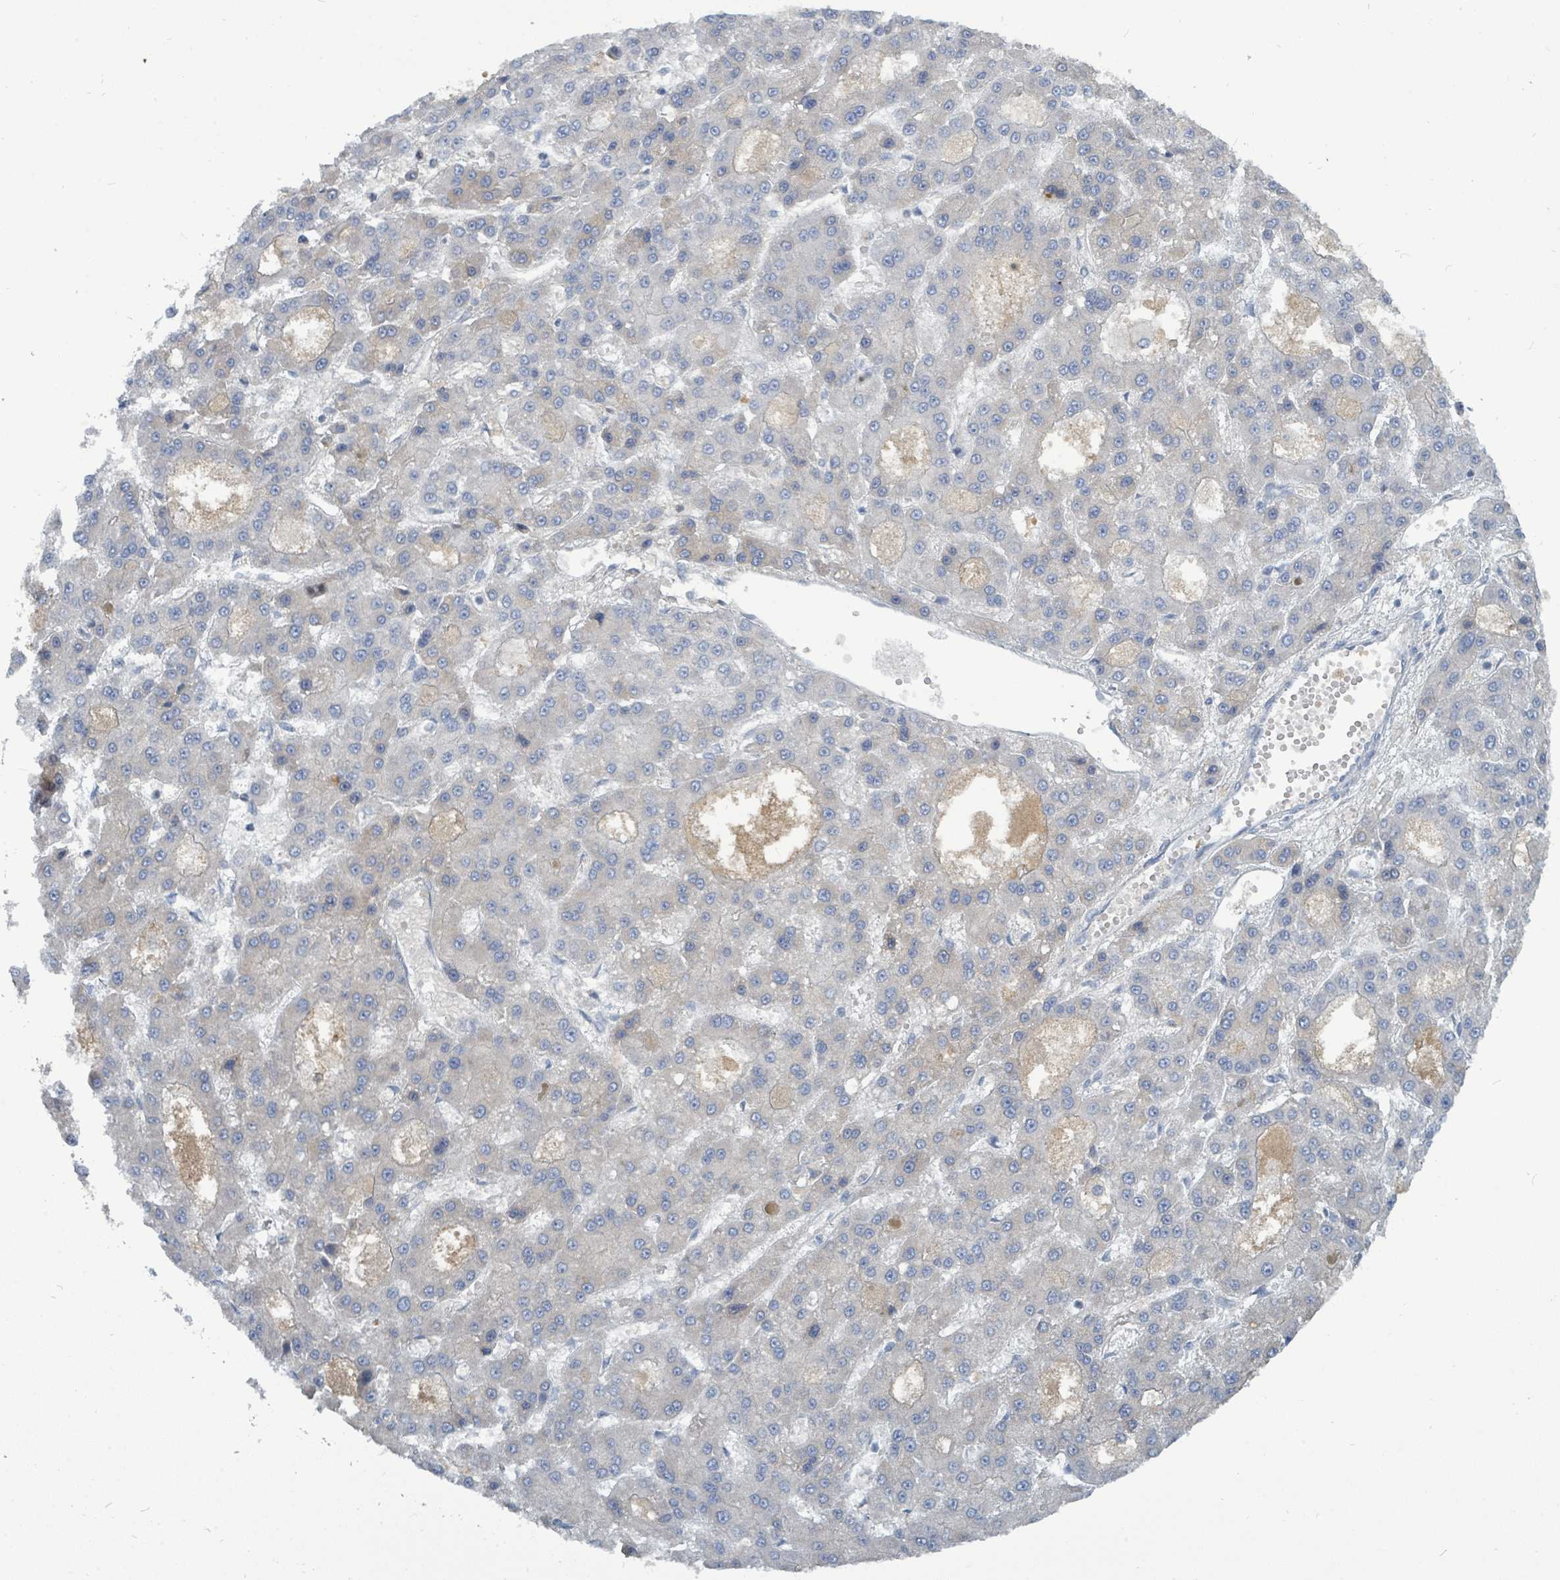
{"staining": {"intensity": "negative", "quantity": "none", "location": "none"}, "tissue": "liver cancer", "cell_type": "Tumor cells", "image_type": "cancer", "snomed": [{"axis": "morphology", "description": "Carcinoma, Hepatocellular, NOS"}, {"axis": "topography", "description": "Liver"}], "caption": "IHC of human liver hepatocellular carcinoma exhibits no expression in tumor cells.", "gene": "SLC25A23", "patient": {"sex": "male", "age": 70}}